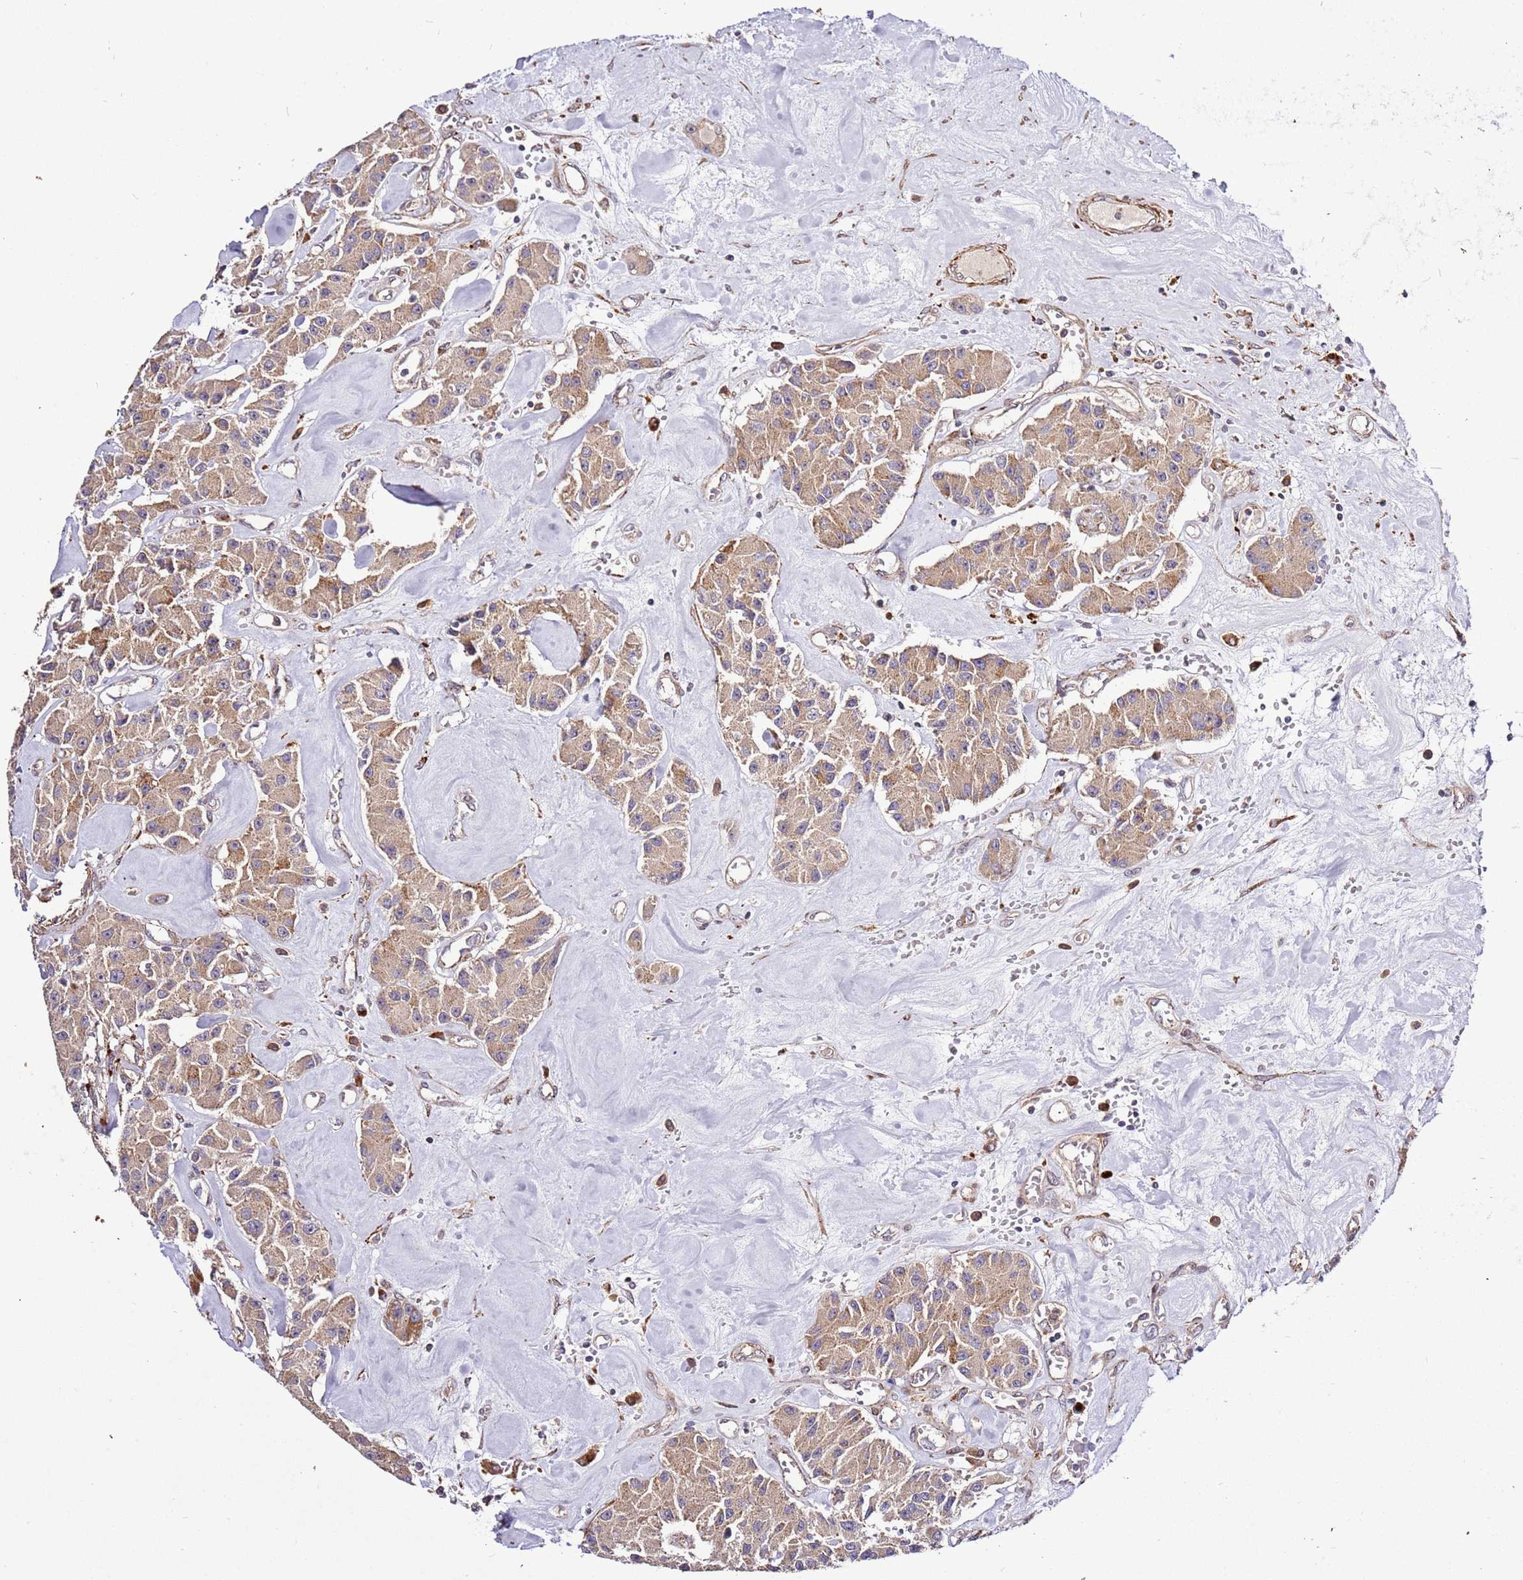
{"staining": {"intensity": "moderate", "quantity": ">75%", "location": "cytoplasmic/membranous"}, "tissue": "carcinoid", "cell_type": "Tumor cells", "image_type": "cancer", "snomed": [{"axis": "morphology", "description": "Carcinoid, malignant, NOS"}, {"axis": "topography", "description": "Pancreas"}], "caption": "Immunohistochemistry (IHC) (DAB (3,3'-diaminobenzidine)) staining of human carcinoid demonstrates moderate cytoplasmic/membranous protein staining in about >75% of tumor cells.", "gene": "PVRIG", "patient": {"sex": "male", "age": 41}}